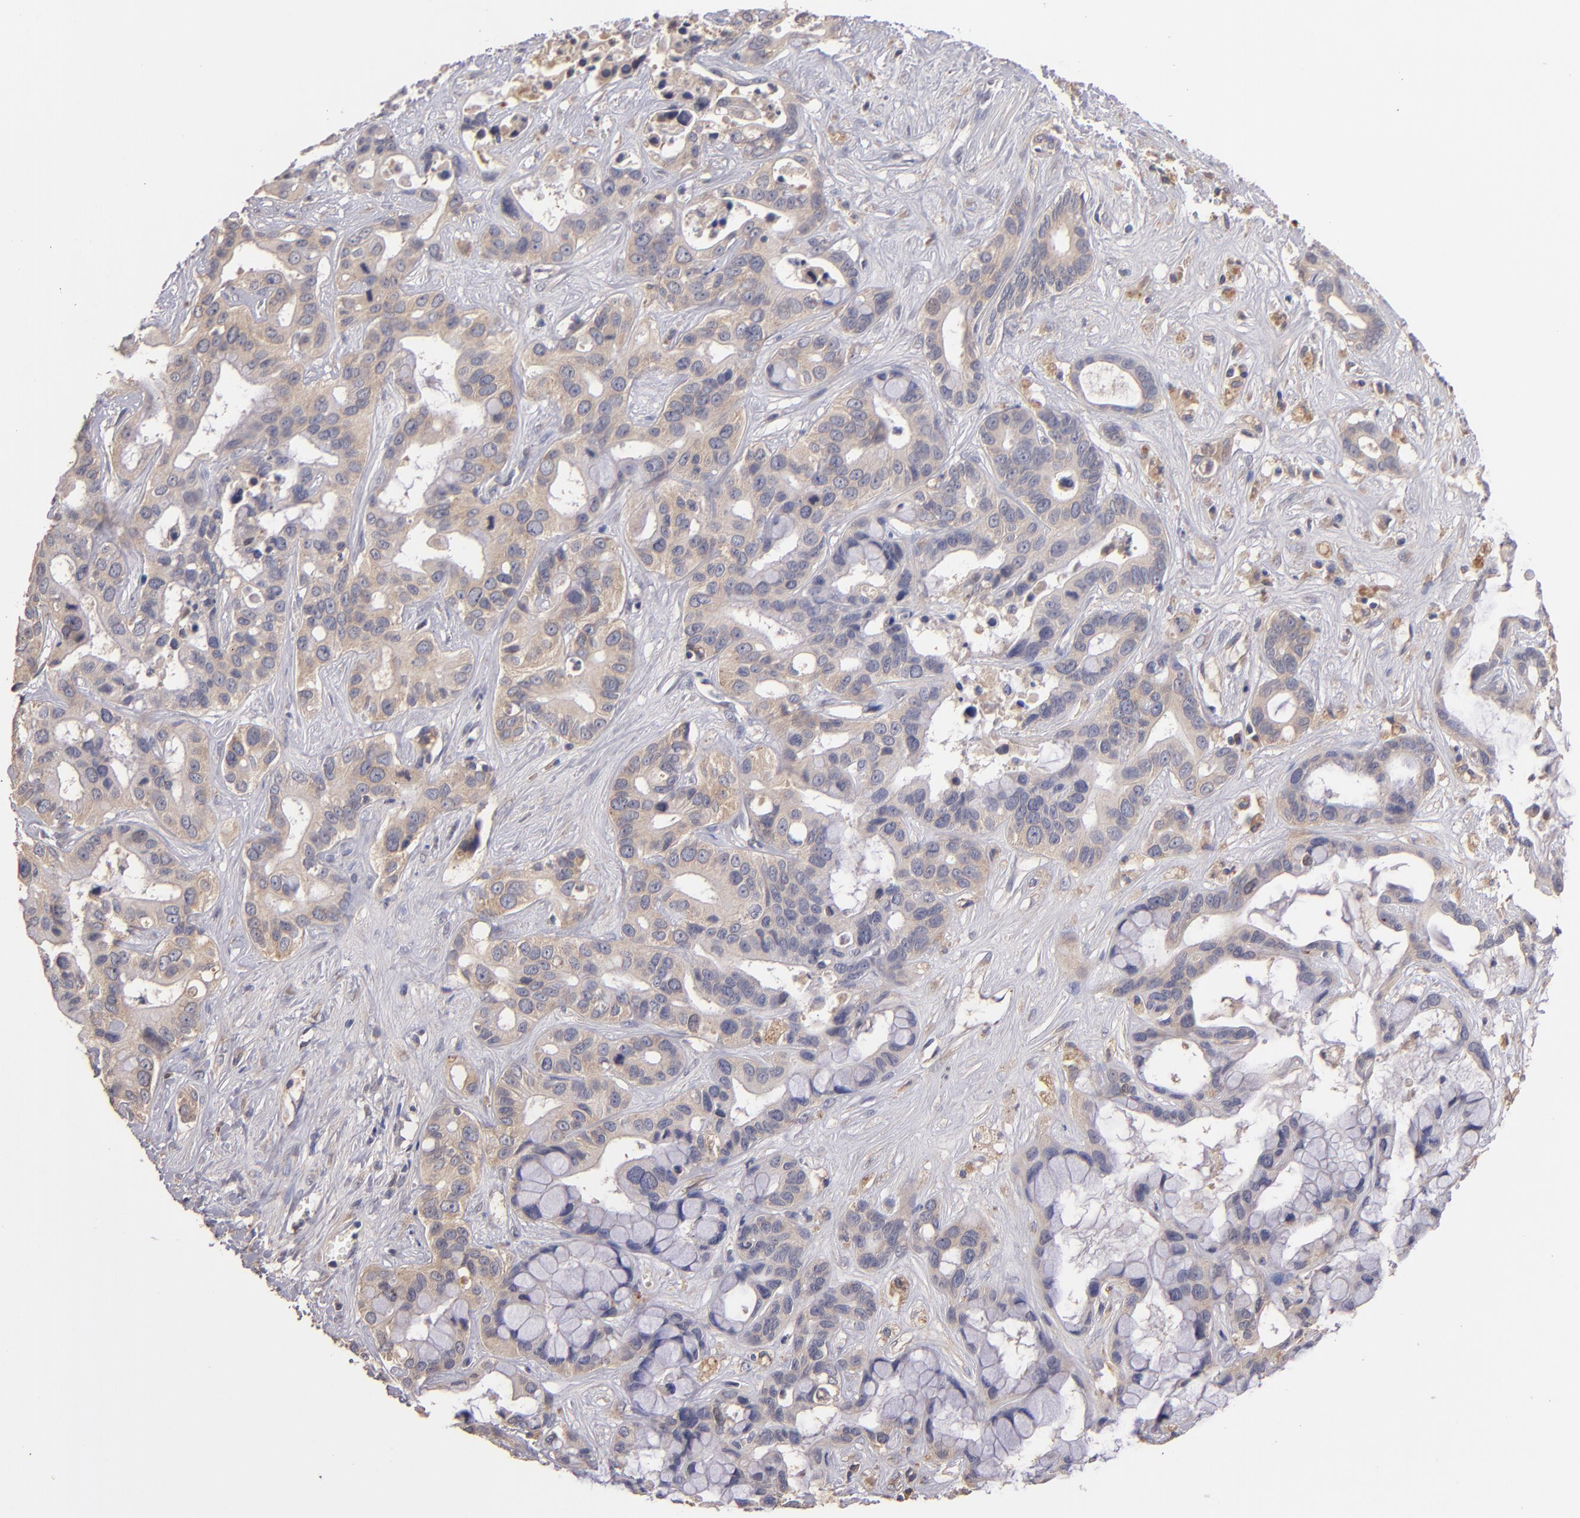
{"staining": {"intensity": "weak", "quantity": ">75%", "location": "cytoplasmic/membranous"}, "tissue": "liver cancer", "cell_type": "Tumor cells", "image_type": "cancer", "snomed": [{"axis": "morphology", "description": "Cholangiocarcinoma"}, {"axis": "topography", "description": "Liver"}], "caption": "A low amount of weak cytoplasmic/membranous staining is present in approximately >75% of tumor cells in liver cancer (cholangiocarcinoma) tissue.", "gene": "UPF3B", "patient": {"sex": "female", "age": 65}}